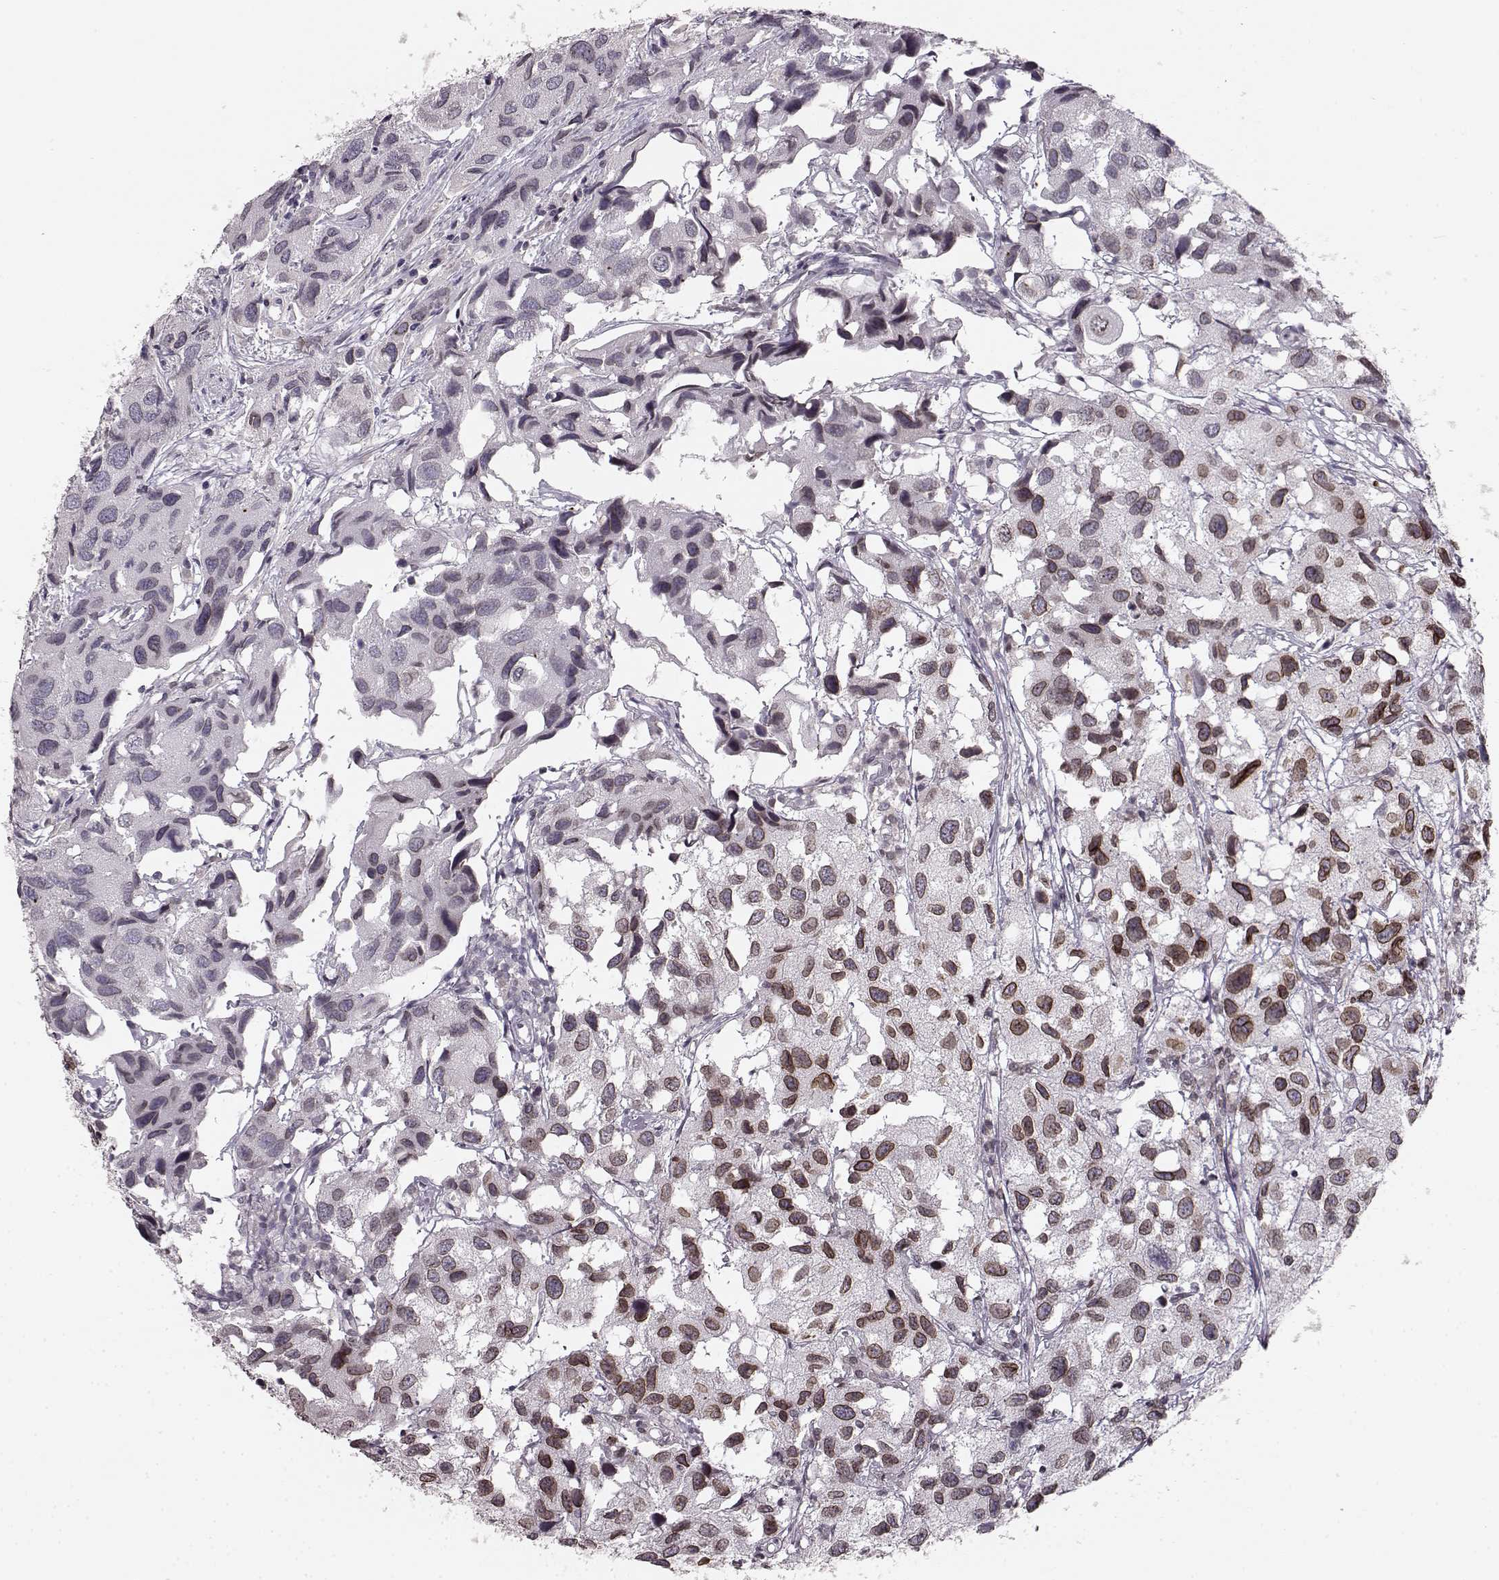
{"staining": {"intensity": "strong", "quantity": ">75%", "location": "cytoplasmic/membranous,nuclear"}, "tissue": "urothelial cancer", "cell_type": "Tumor cells", "image_type": "cancer", "snomed": [{"axis": "morphology", "description": "Urothelial carcinoma, High grade"}, {"axis": "topography", "description": "Urinary bladder"}], "caption": "A micrograph of human urothelial cancer stained for a protein shows strong cytoplasmic/membranous and nuclear brown staining in tumor cells. (DAB IHC with brightfield microscopy, high magnification).", "gene": "DCAF12", "patient": {"sex": "male", "age": 79}}